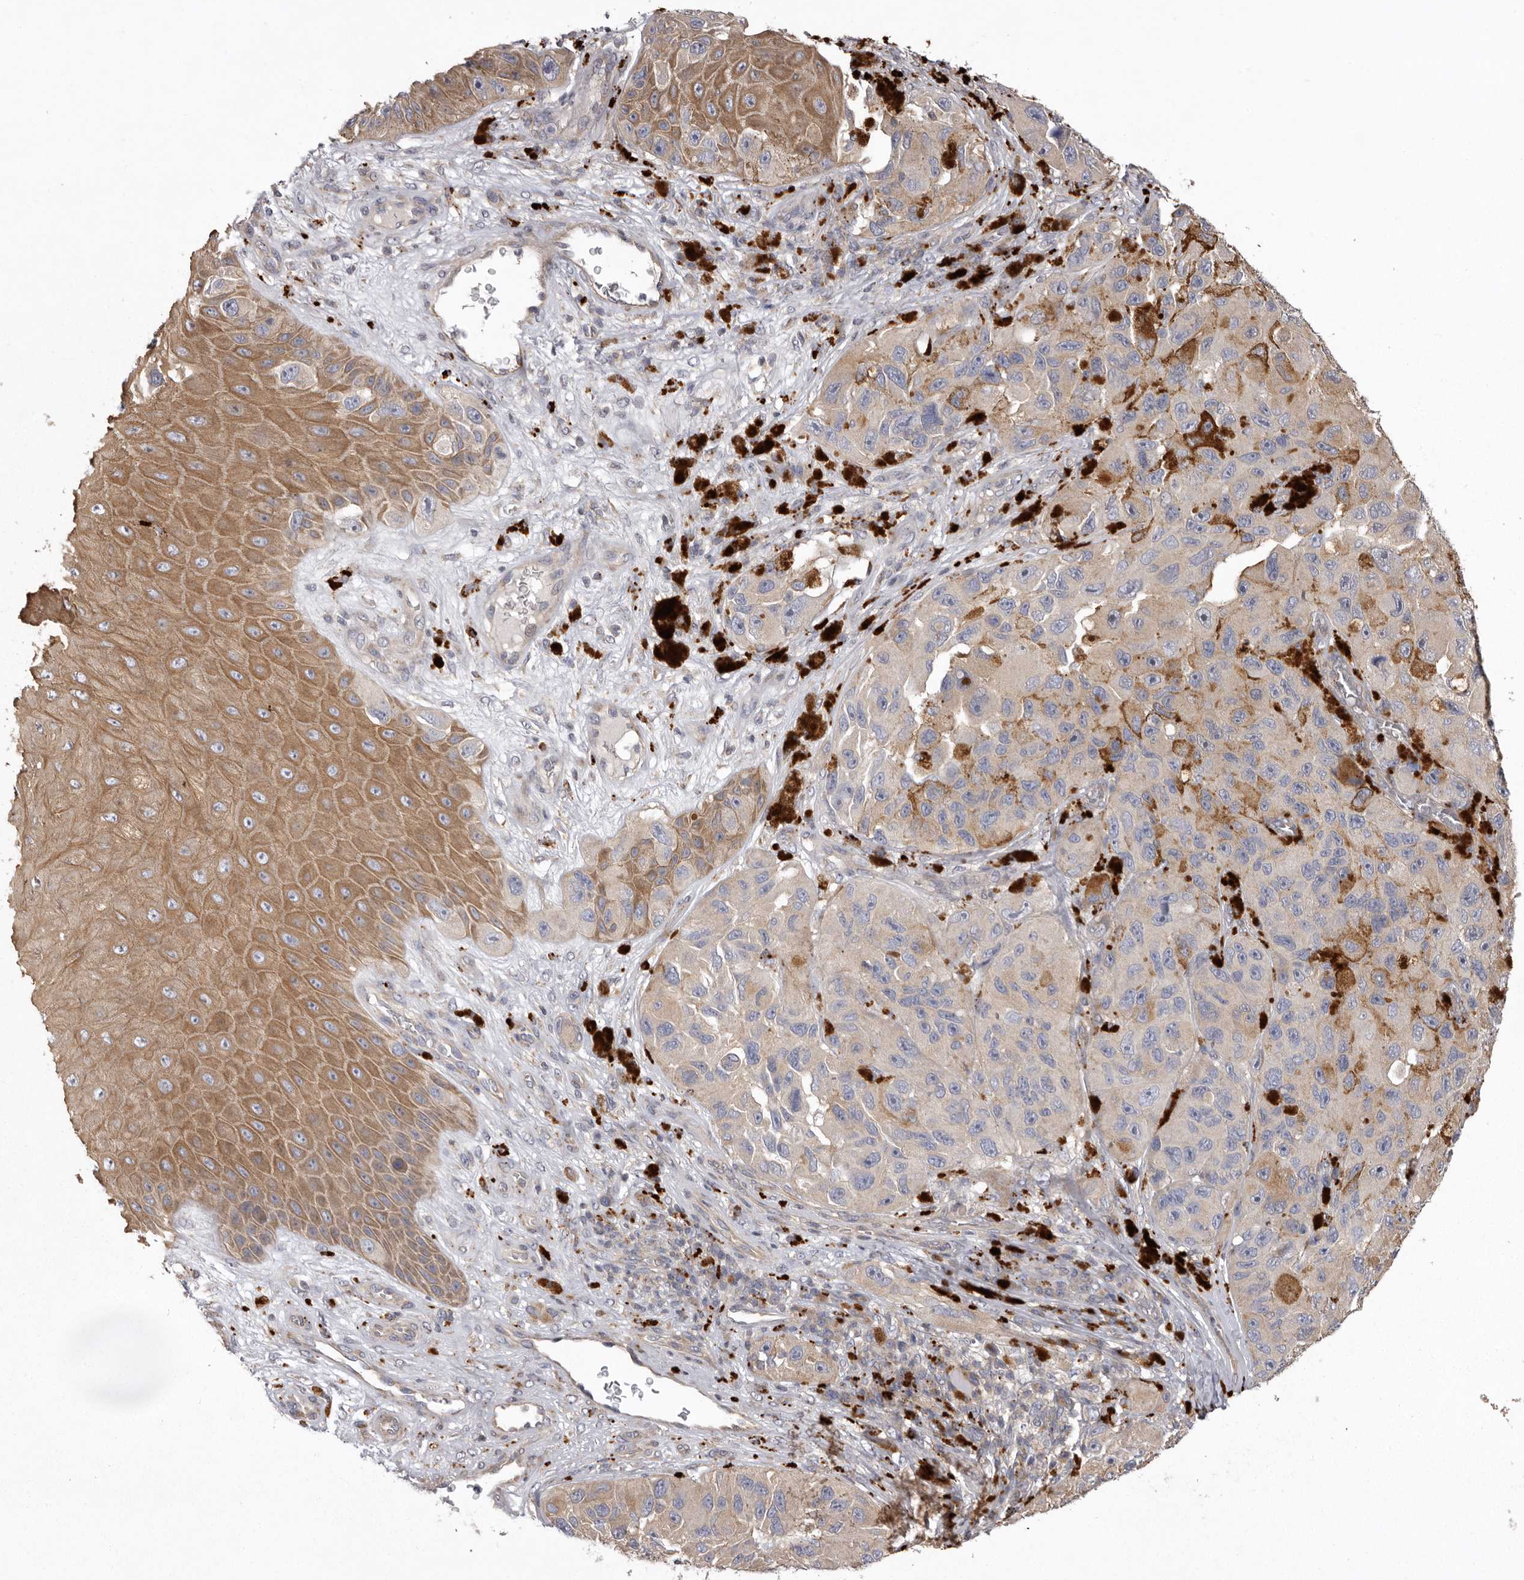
{"staining": {"intensity": "negative", "quantity": "none", "location": "none"}, "tissue": "melanoma", "cell_type": "Tumor cells", "image_type": "cancer", "snomed": [{"axis": "morphology", "description": "Malignant melanoma, NOS"}, {"axis": "topography", "description": "Skin"}], "caption": "This histopathology image is of malignant melanoma stained with IHC to label a protein in brown with the nuclei are counter-stained blue. There is no positivity in tumor cells.", "gene": "WDR47", "patient": {"sex": "female", "age": 73}}